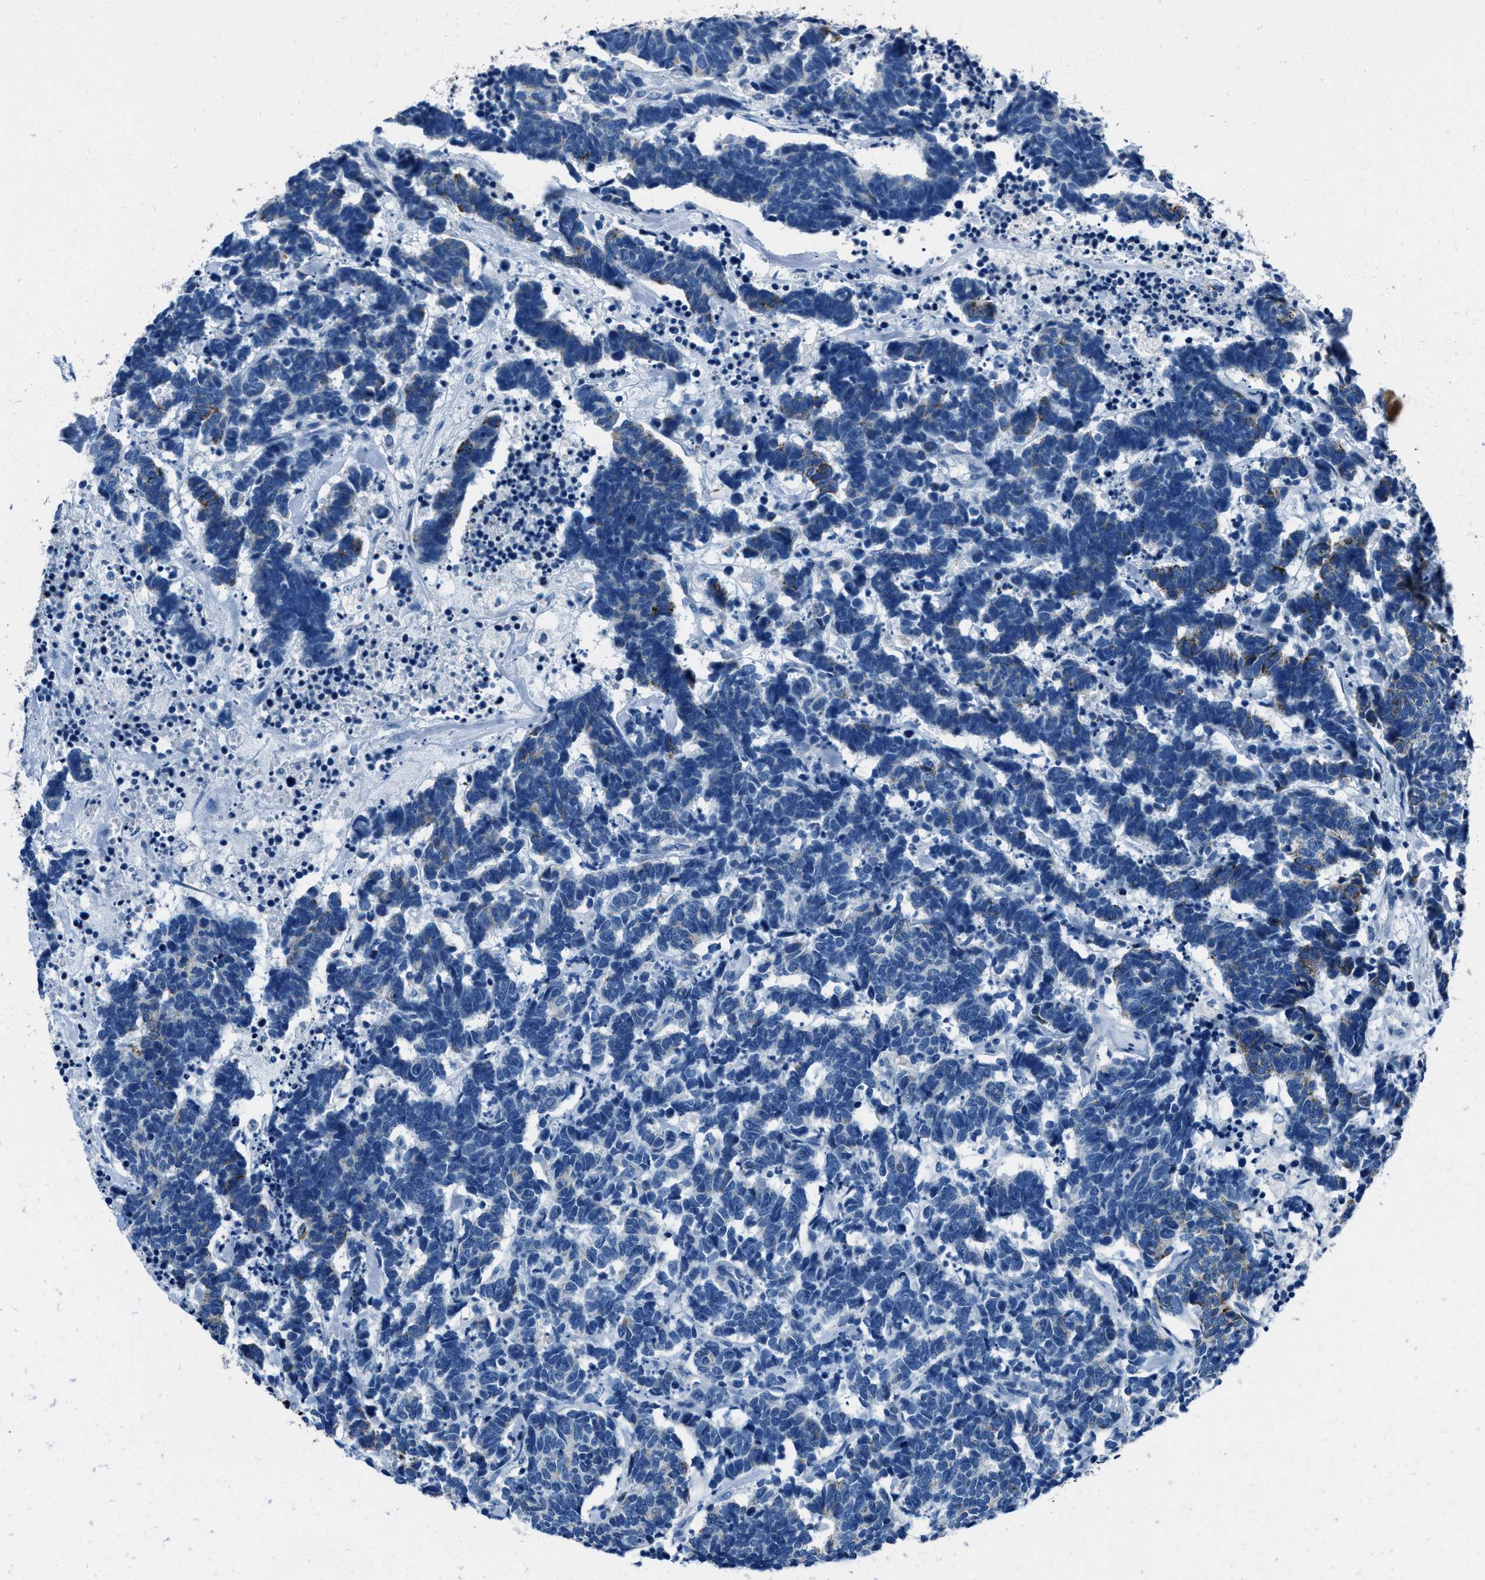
{"staining": {"intensity": "moderate", "quantity": "<25%", "location": "cytoplasmic/membranous"}, "tissue": "carcinoid", "cell_type": "Tumor cells", "image_type": "cancer", "snomed": [{"axis": "morphology", "description": "Carcinoma, NOS"}, {"axis": "morphology", "description": "Carcinoid, malignant, NOS"}, {"axis": "topography", "description": "Urinary bladder"}], "caption": "Moderate cytoplasmic/membranous positivity for a protein is present in approximately <25% of tumor cells of carcinoma using IHC.", "gene": "AMACR", "patient": {"sex": "male", "age": 57}}